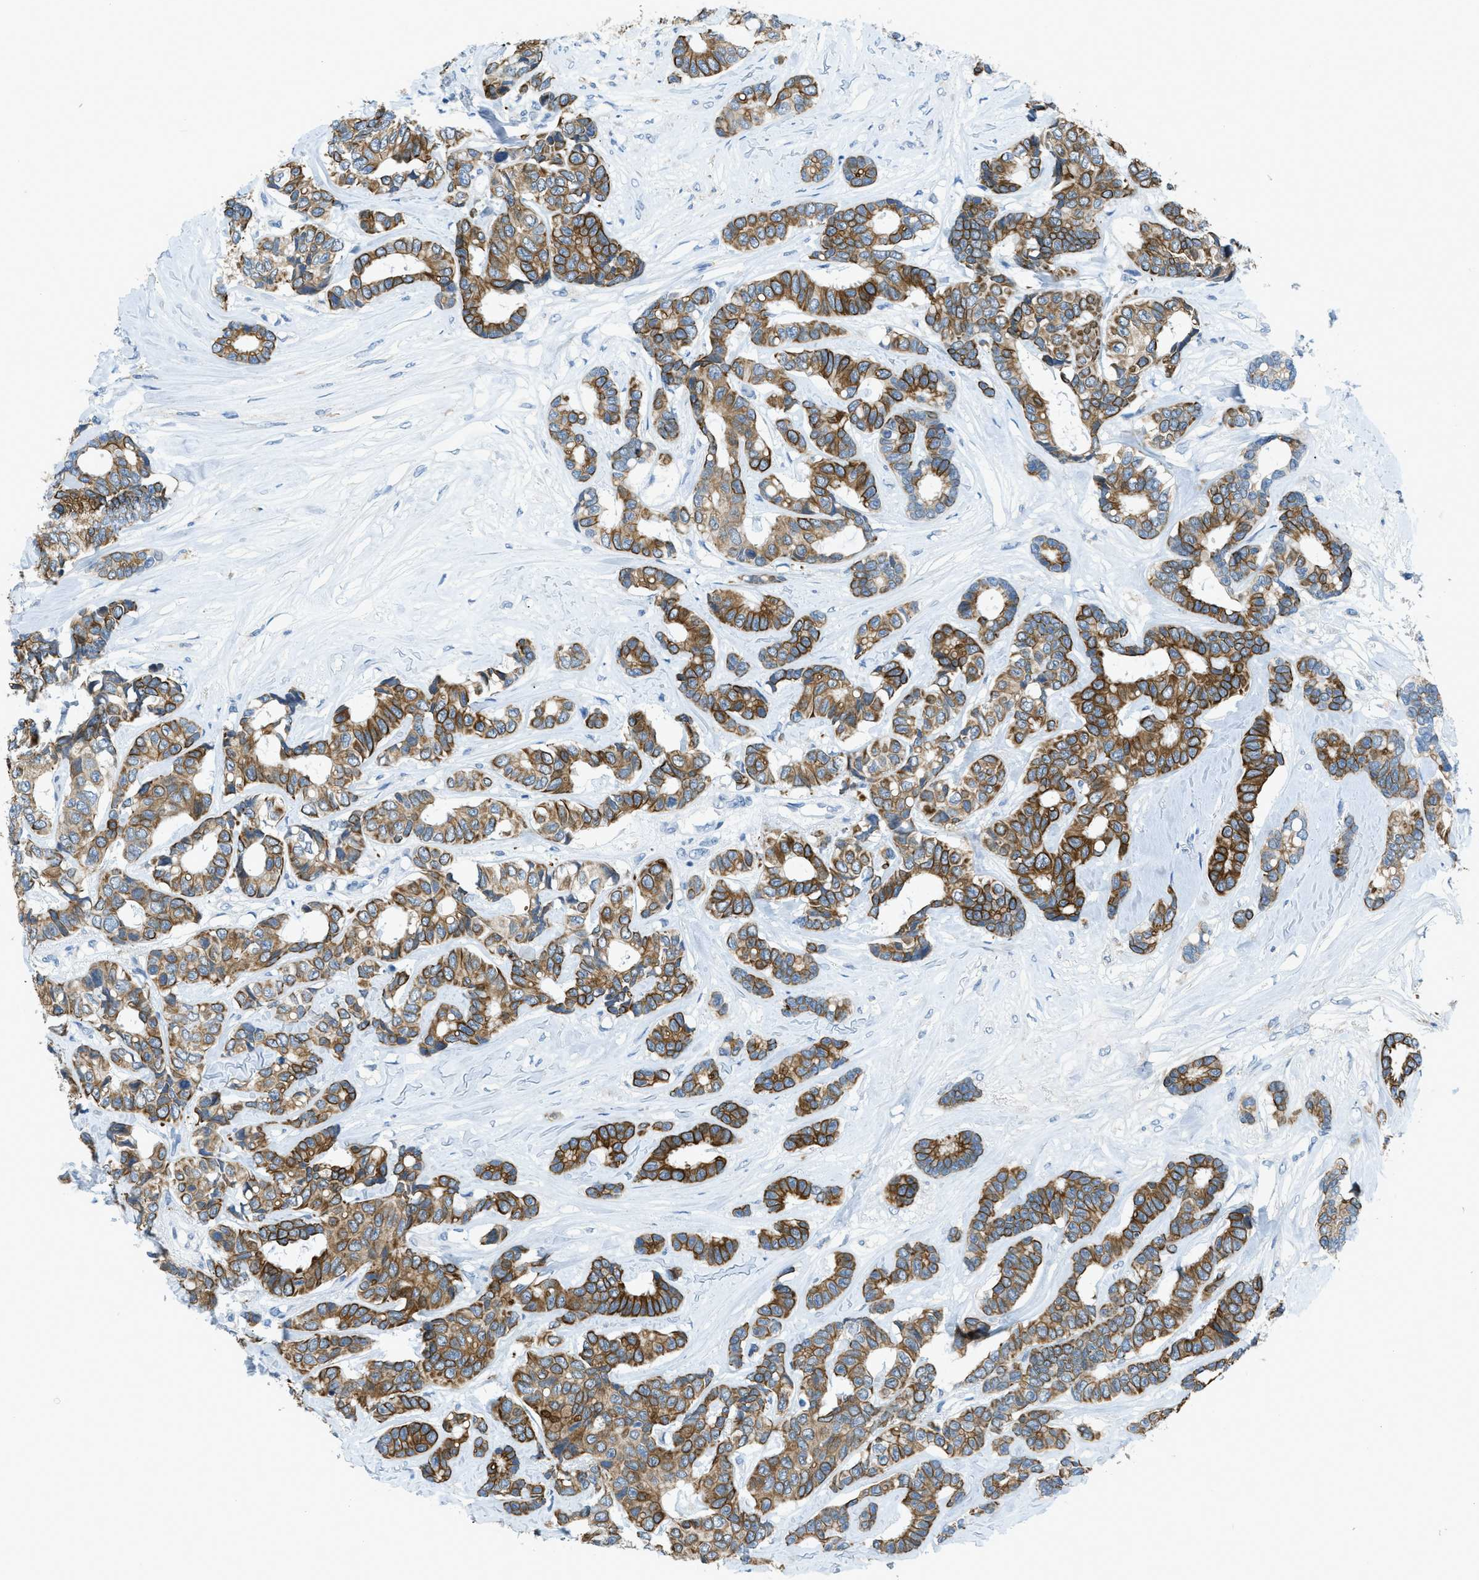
{"staining": {"intensity": "strong", "quantity": ">75%", "location": "cytoplasmic/membranous"}, "tissue": "breast cancer", "cell_type": "Tumor cells", "image_type": "cancer", "snomed": [{"axis": "morphology", "description": "Duct carcinoma"}, {"axis": "topography", "description": "Breast"}], "caption": "A brown stain labels strong cytoplasmic/membranous staining of a protein in human breast cancer tumor cells. The protein of interest is stained brown, and the nuclei are stained in blue (DAB IHC with brightfield microscopy, high magnification).", "gene": "KLHL8", "patient": {"sex": "female", "age": 87}}